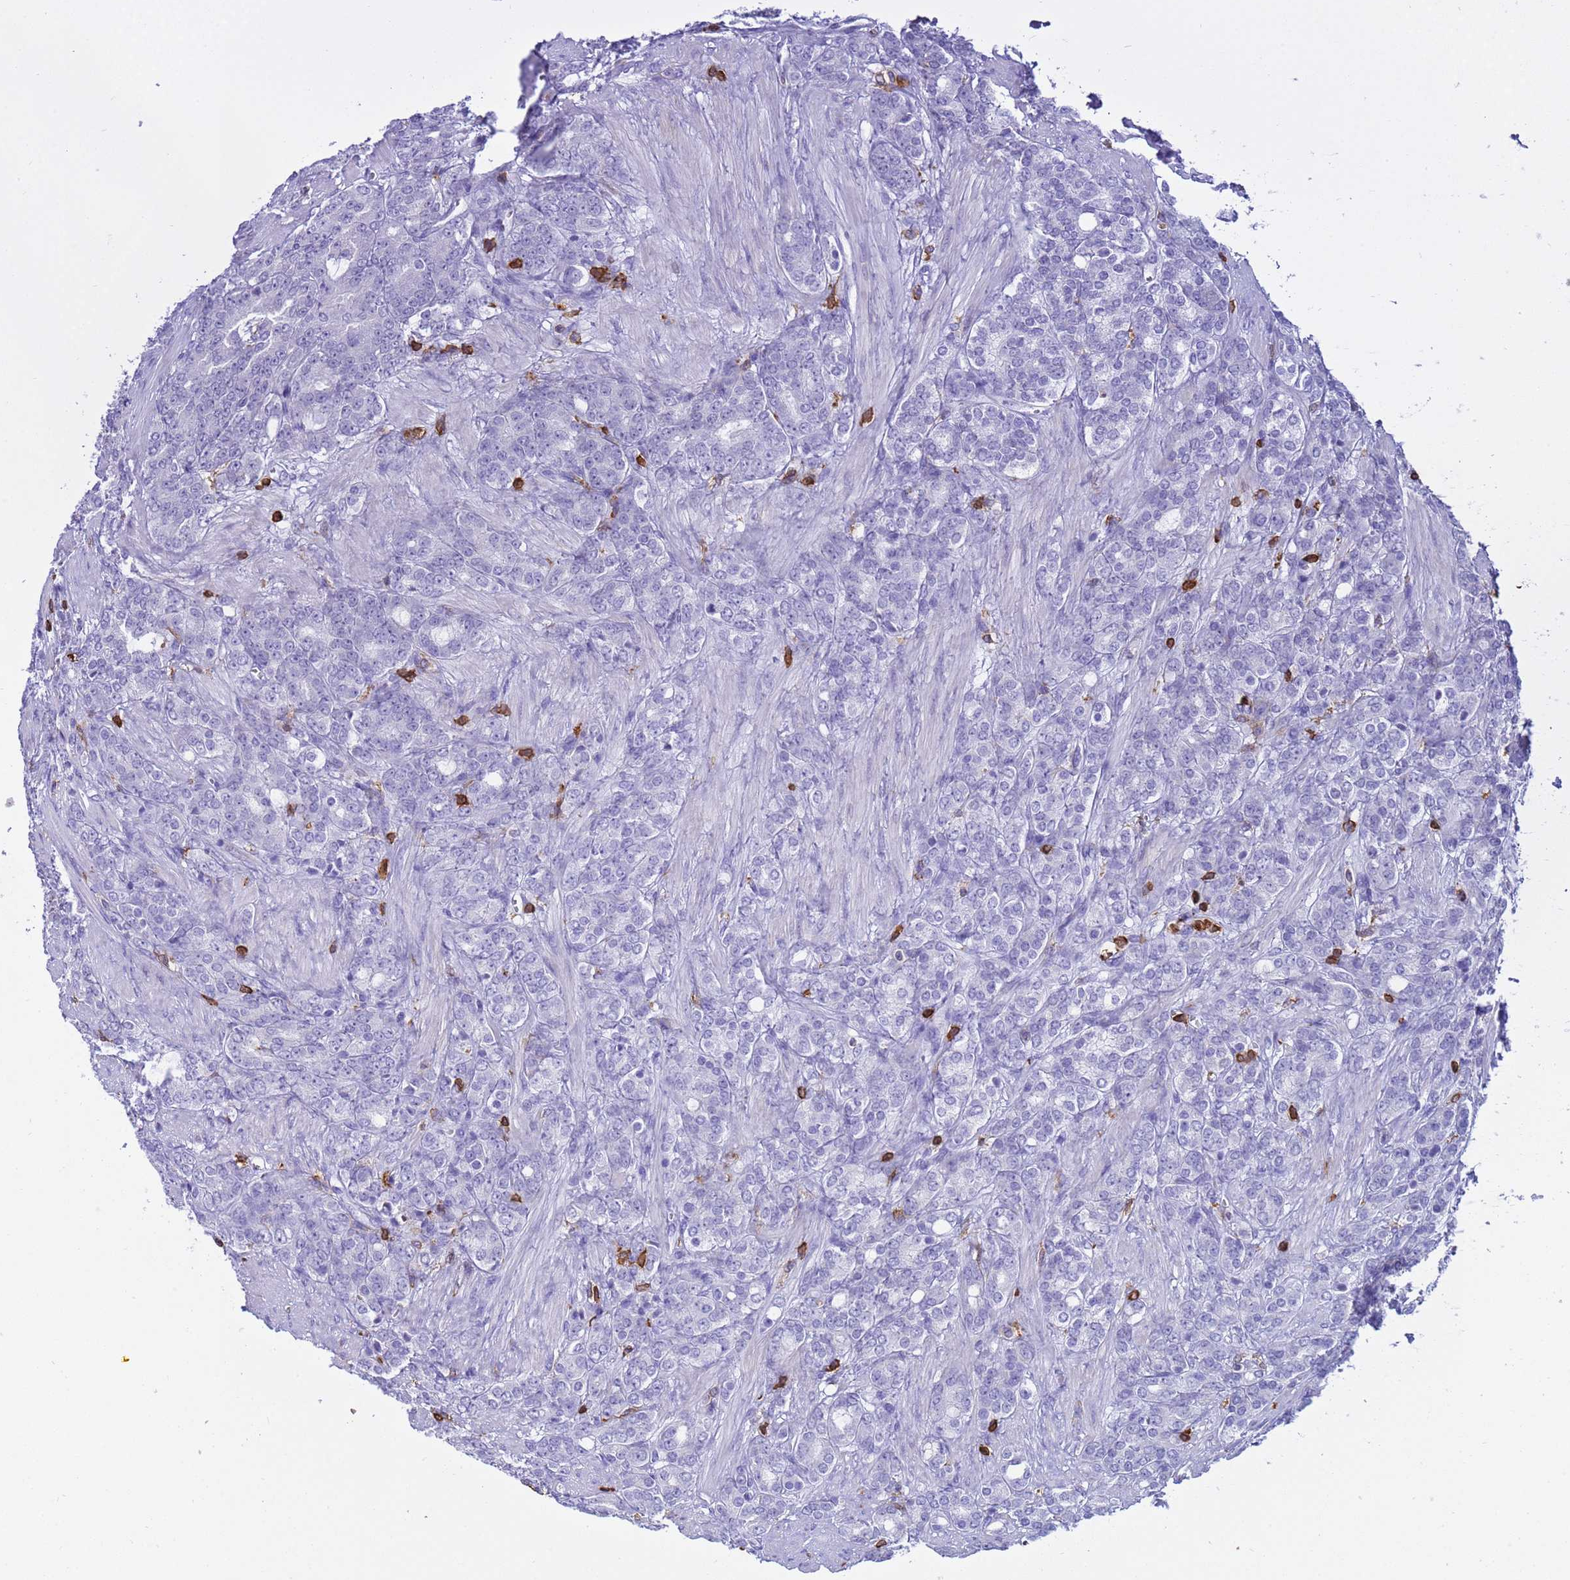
{"staining": {"intensity": "negative", "quantity": "none", "location": "none"}, "tissue": "prostate cancer", "cell_type": "Tumor cells", "image_type": "cancer", "snomed": [{"axis": "morphology", "description": "Adenocarcinoma, High grade"}, {"axis": "topography", "description": "Prostate"}], "caption": "Tumor cells are negative for brown protein staining in prostate adenocarcinoma (high-grade).", "gene": "IRF5", "patient": {"sex": "male", "age": 62}}